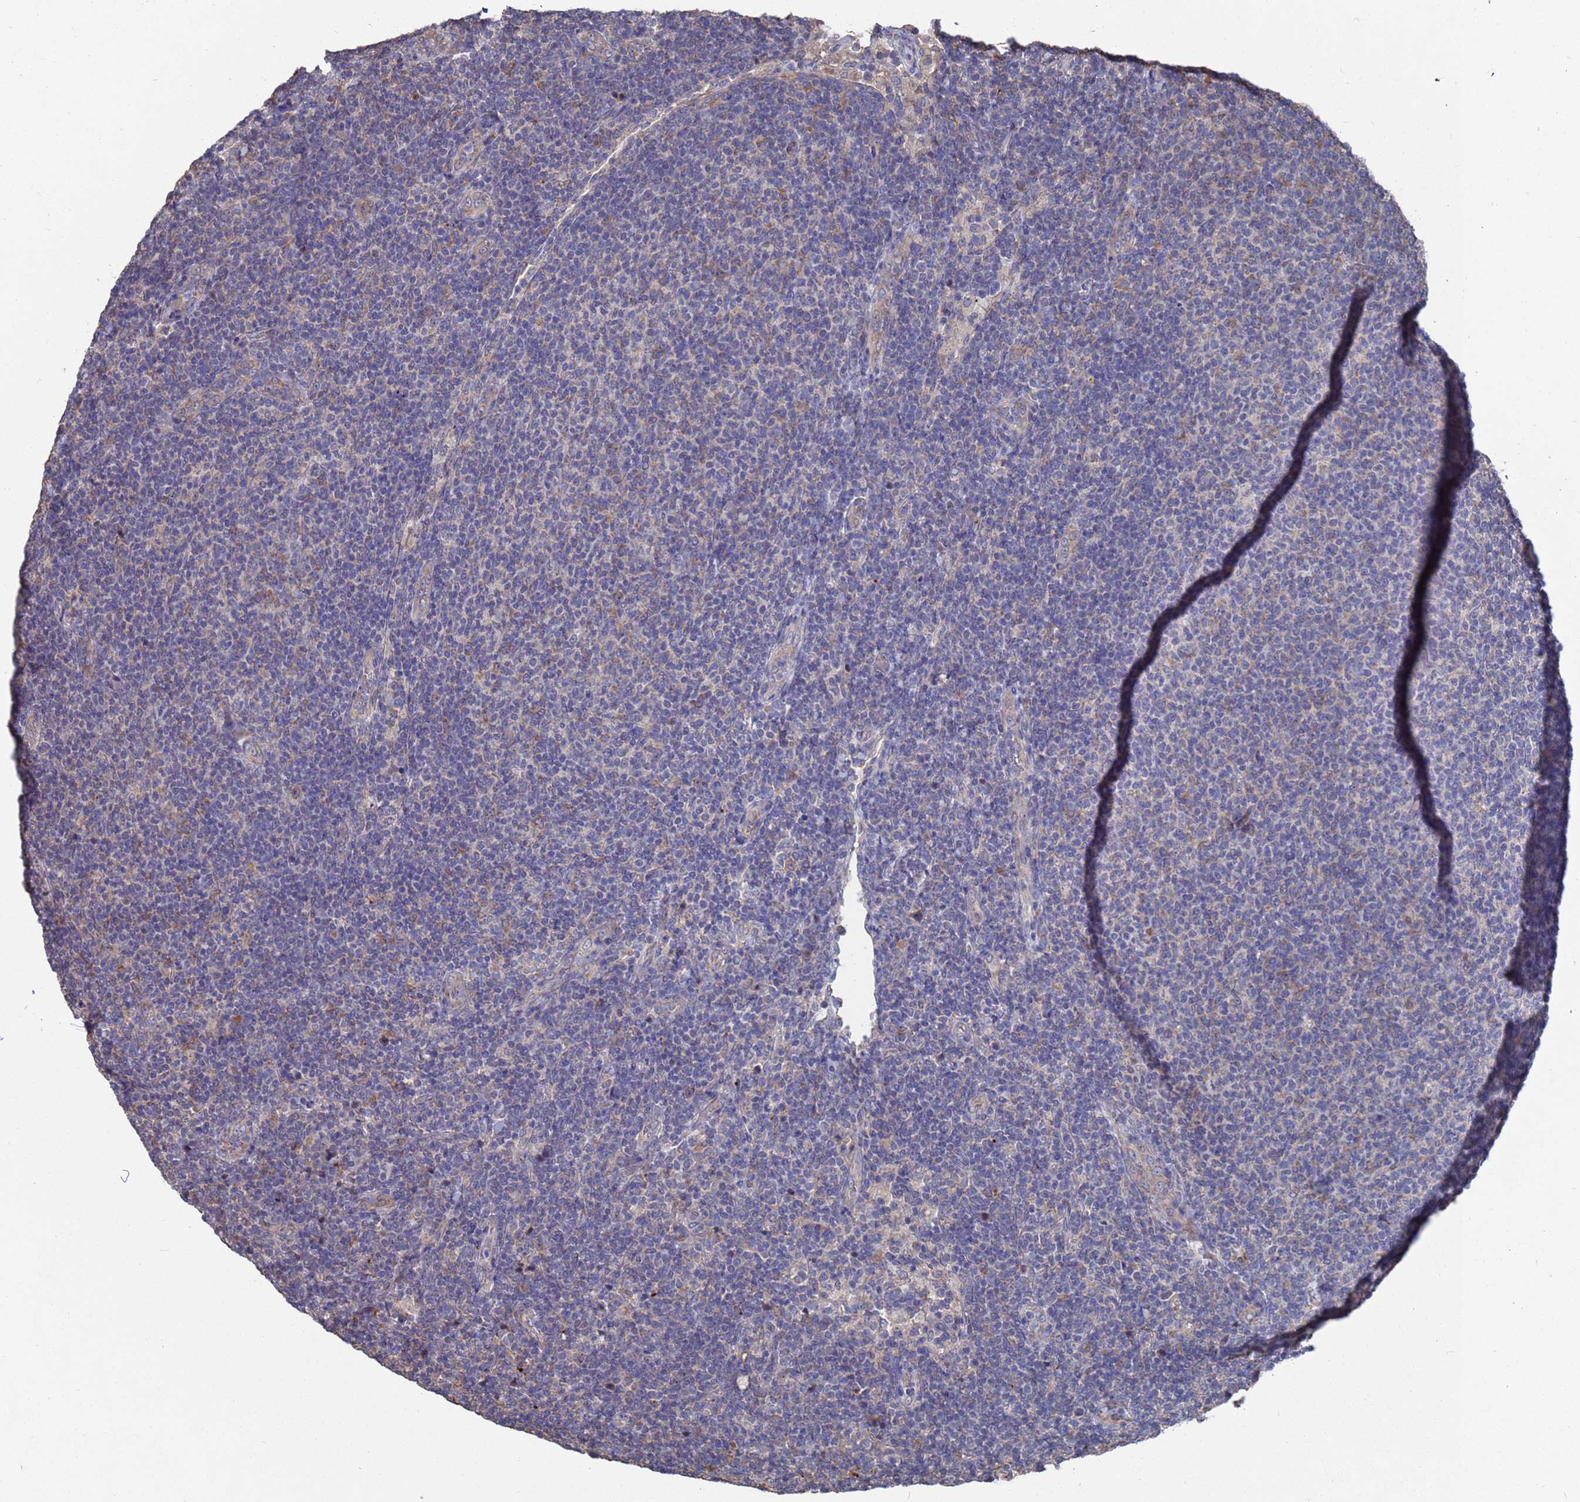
{"staining": {"intensity": "negative", "quantity": "none", "location": "none"}, "tissue": "lymphoma", "cell_type": "Tumor cells", "image_type": "cancer", "snomed": [{"axis": "morphology", "description": "Malignant lymphoma, non-Hodgkin's type, Low grade"}, {"axis": "topography", "description": "Lymph node"}], "caption": "Human malignant lymphoma, non-Hodgkin's type (low-grade) stained for a protein using immunohistochemistry demonstrates no staining in tumor cells.", "gene": "CFAP119", "patient": {"sex": "male", "age": 66}}